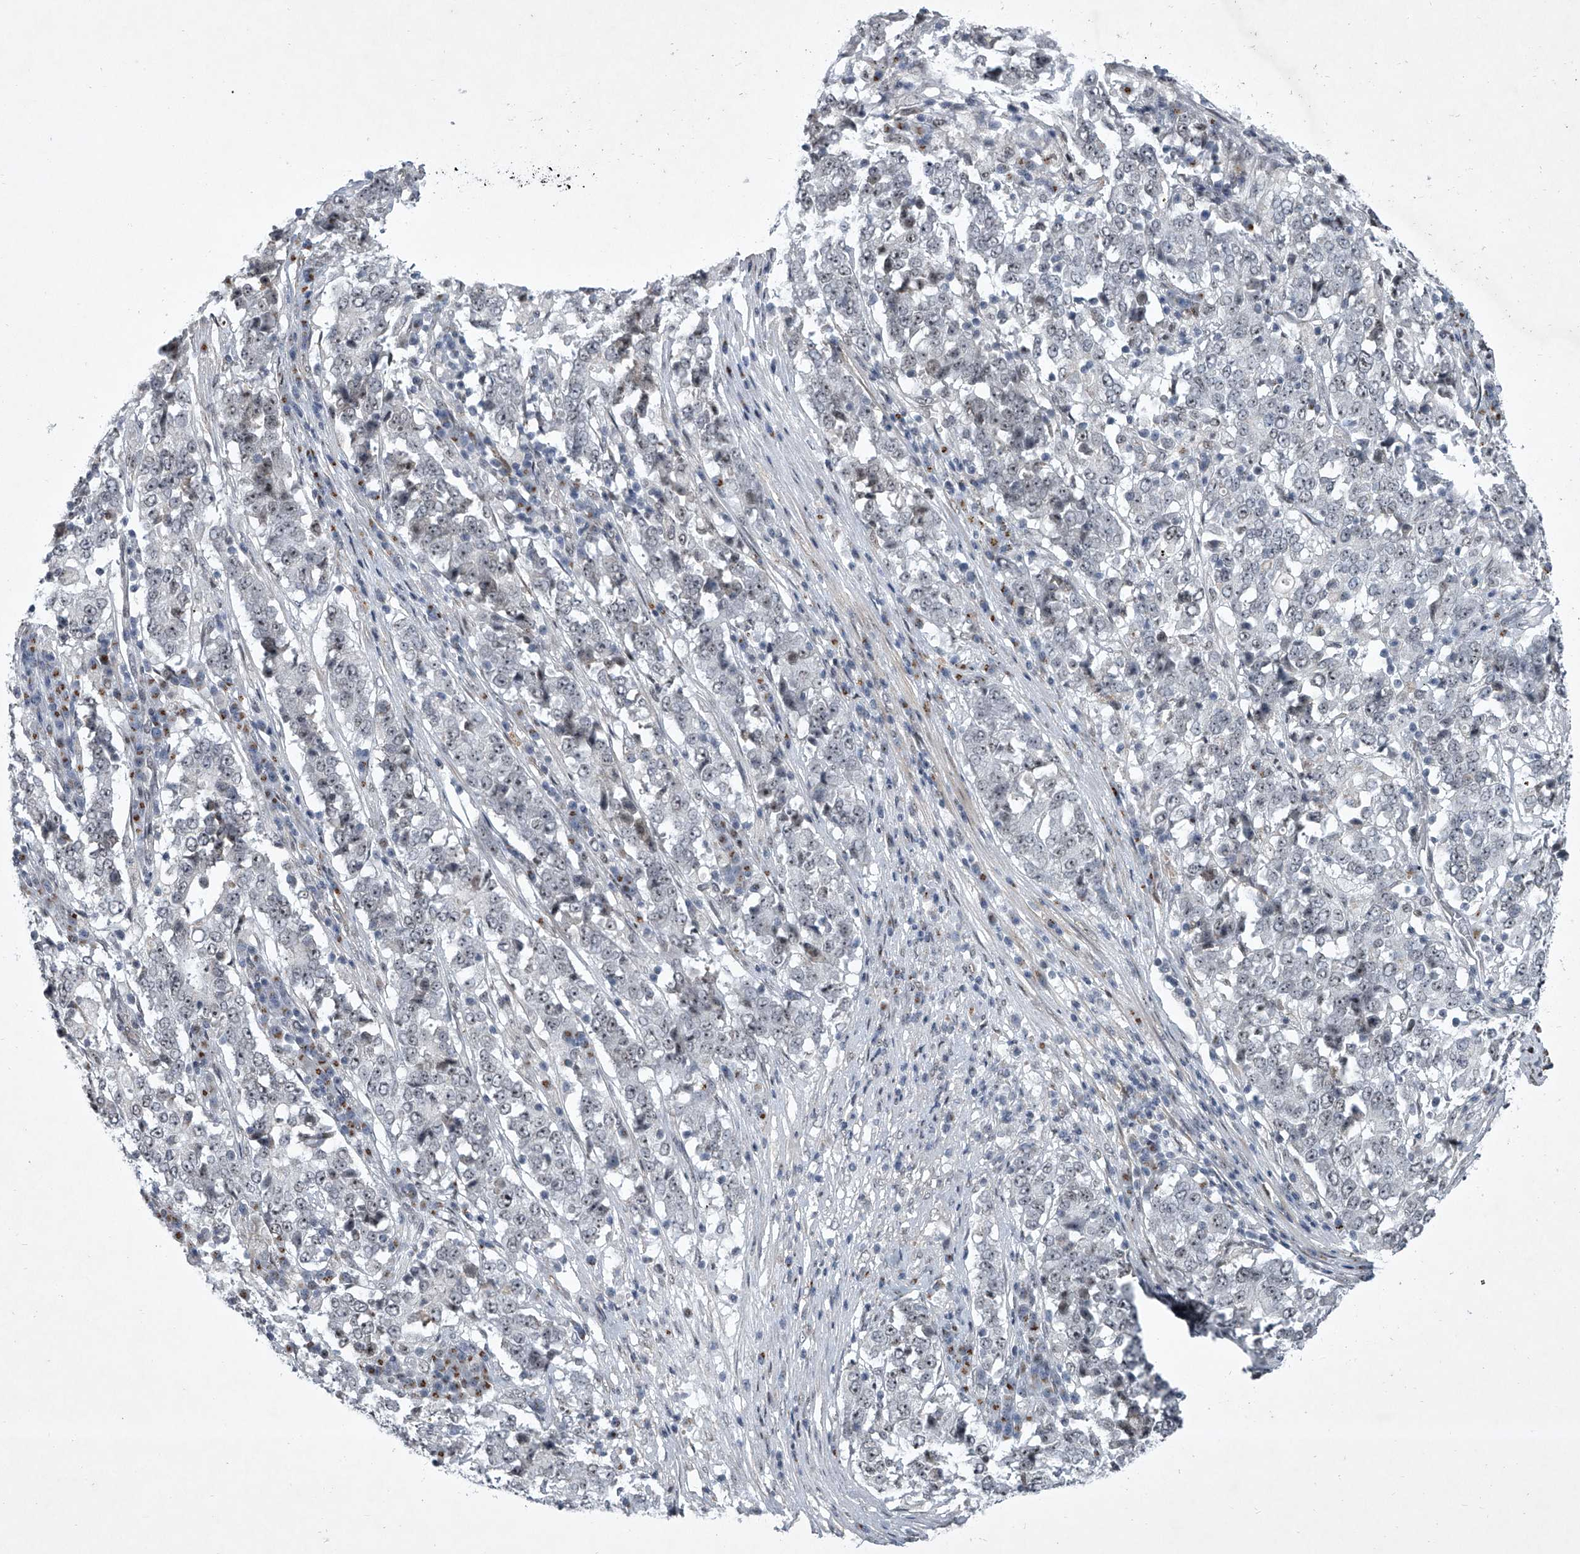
{"staining": {"intensity": "negative", "quantity": "none", "location": "none"}, "tissue": "stomach cancer", "cell_type": "Tumor cells", "image_type": "cancer", "snomed": [{"axis": "morphology", "description": "Adenocarcinoma, NOS"}, {"axis": "topography", "description": "Stomach"}], "caption": "This is an IHC photomicrograph of human adenocarcinoma (stomach). There is no expression in tumor cells.", "gene": "MLLT1", "patient": {"sex": "male", "age": 59}}